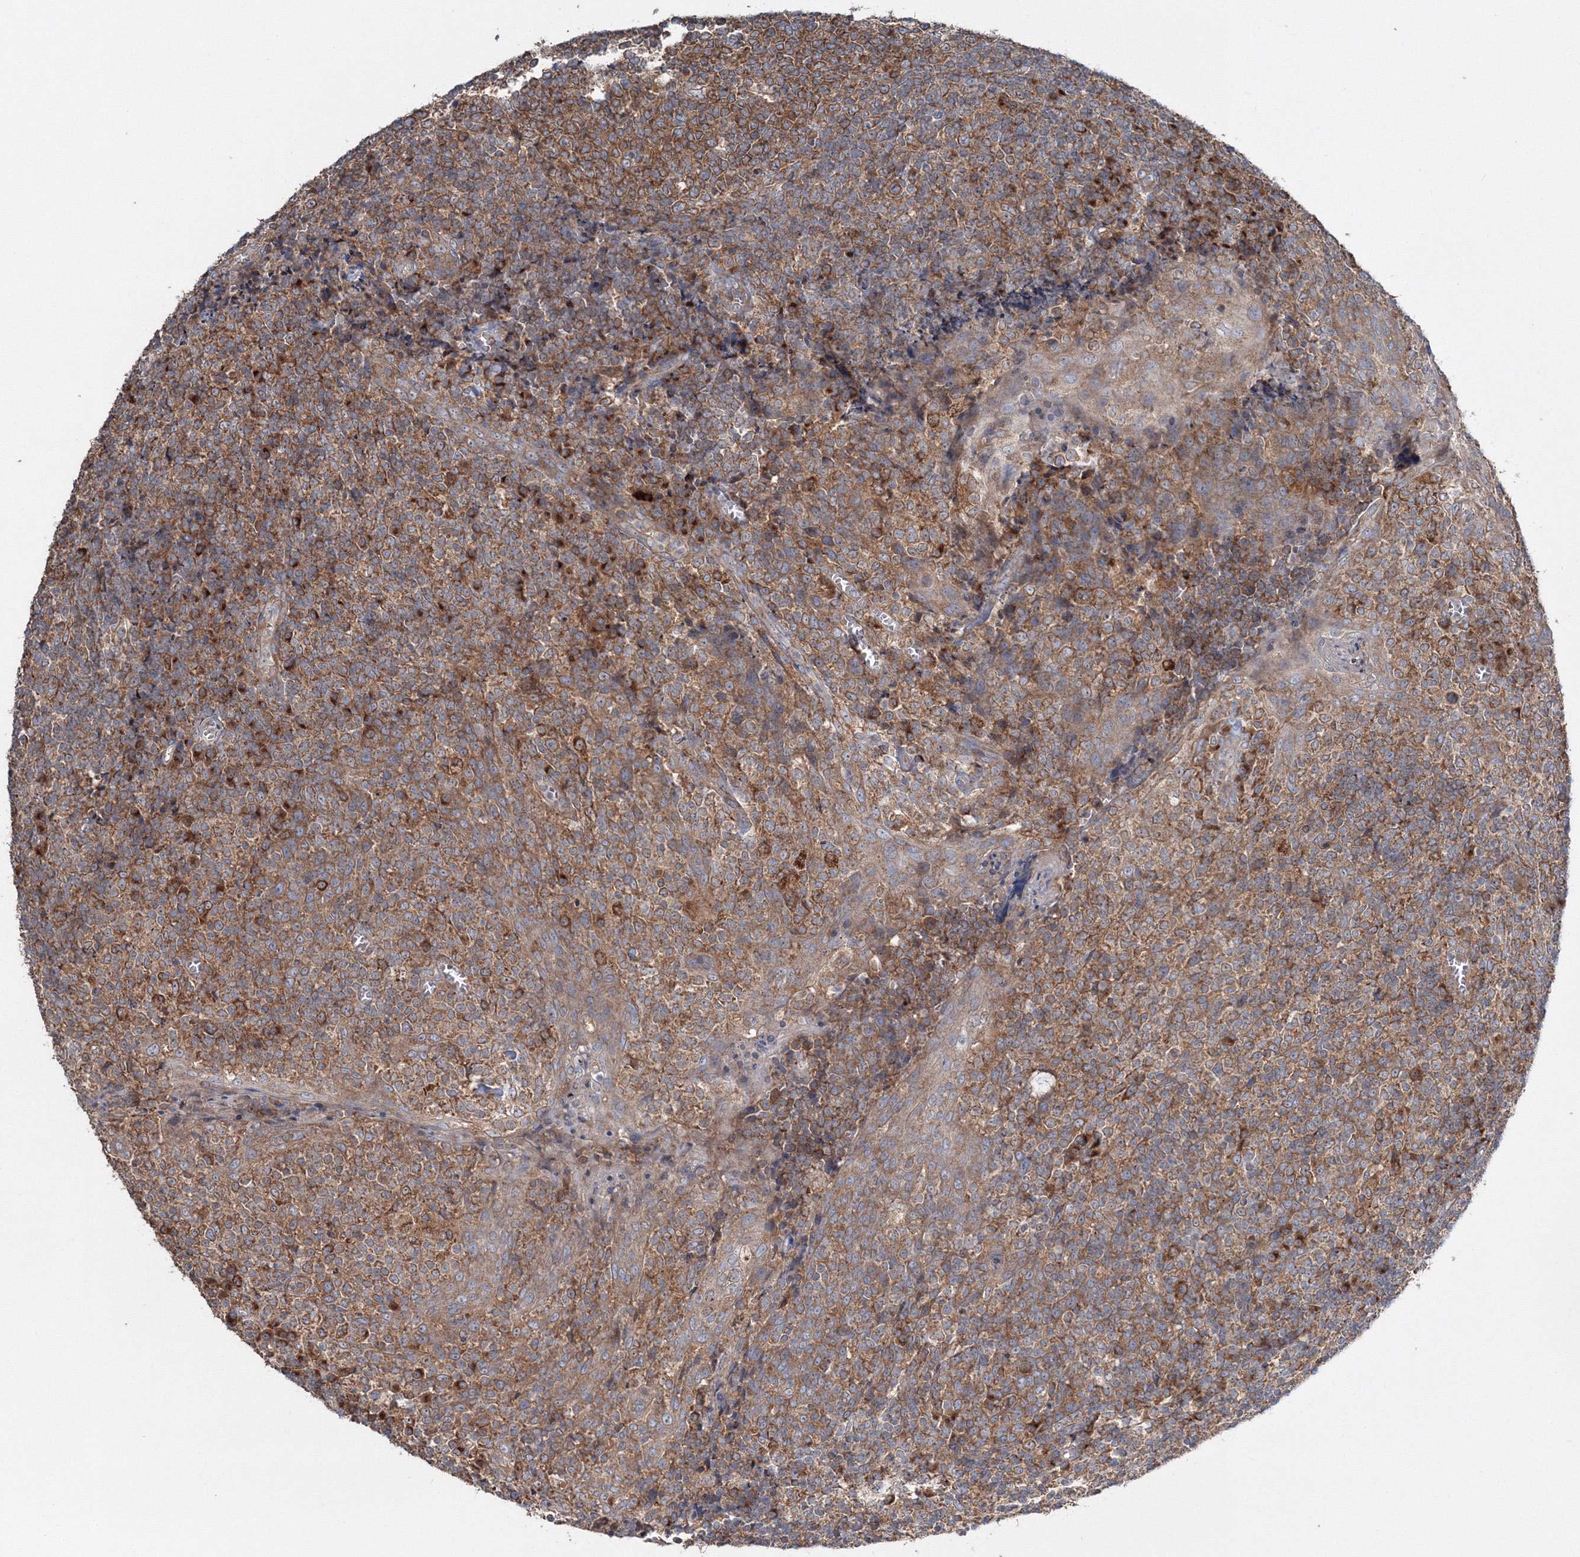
{"staining": {"intensity": "moderate", "quantity": ">75%", "location": "cytoplasmic/membranous"}, "tissue": "tonsil", "cell_type": "Germinal center cells", "image_type": "normal", "snomed": [{"axis": "morphology", "description": "Normal tissue, NOS"}, {"axis": "topography", "description": "Tonsil"}], "caption": "Moderate cytoplasmic/membranous staining for a protein is appreciated in approximately >75% of germinal center cells of normal tonsil using immunohistochemistry (IHC).", "gene": "PEX13", "patient": {"sex": "female", "age": 19}}